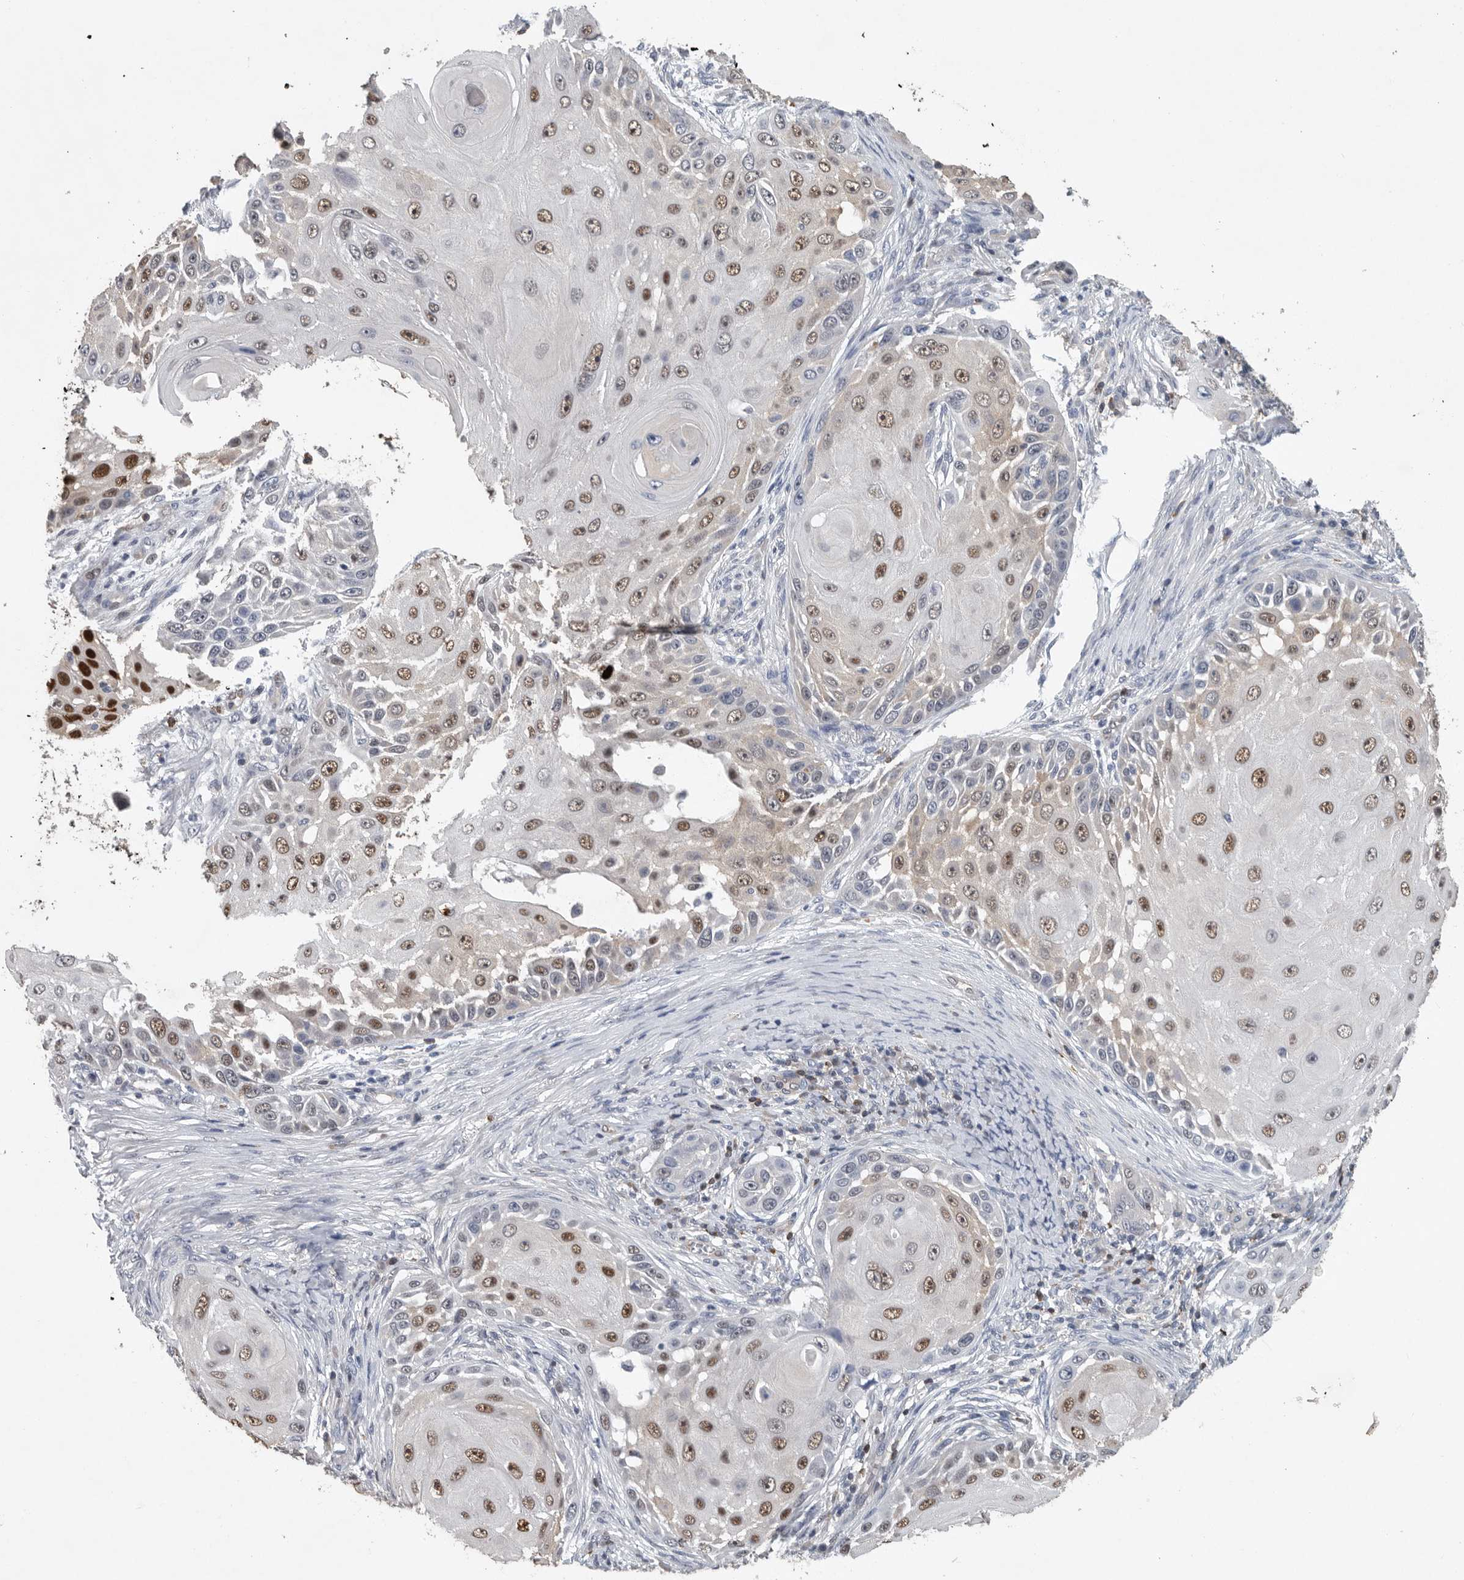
{"staining": {"intensity": "moderate", "quantity": "25%-75%", "location": "nuclear"}, "tissue": "skin cancer", "cell_type": "Tumor cells", "image_type": "cancer", "snomed": [{"axis": "morphology", "description": "Squamous cell carcinoma, NOS"}, {"axis": "topography", "description": "Skin"}], "caption": "Immunohistochemistry (IHC) (DAB (3,3'-diaminobenzidine)) staining of skin cancer (squamous cell carcinoma) displays moderate nuclear protein positivity in about 25%-75% of tumor cells.", "gene": "PDCD4", "patient": {"sex": "female", "age": 44}}